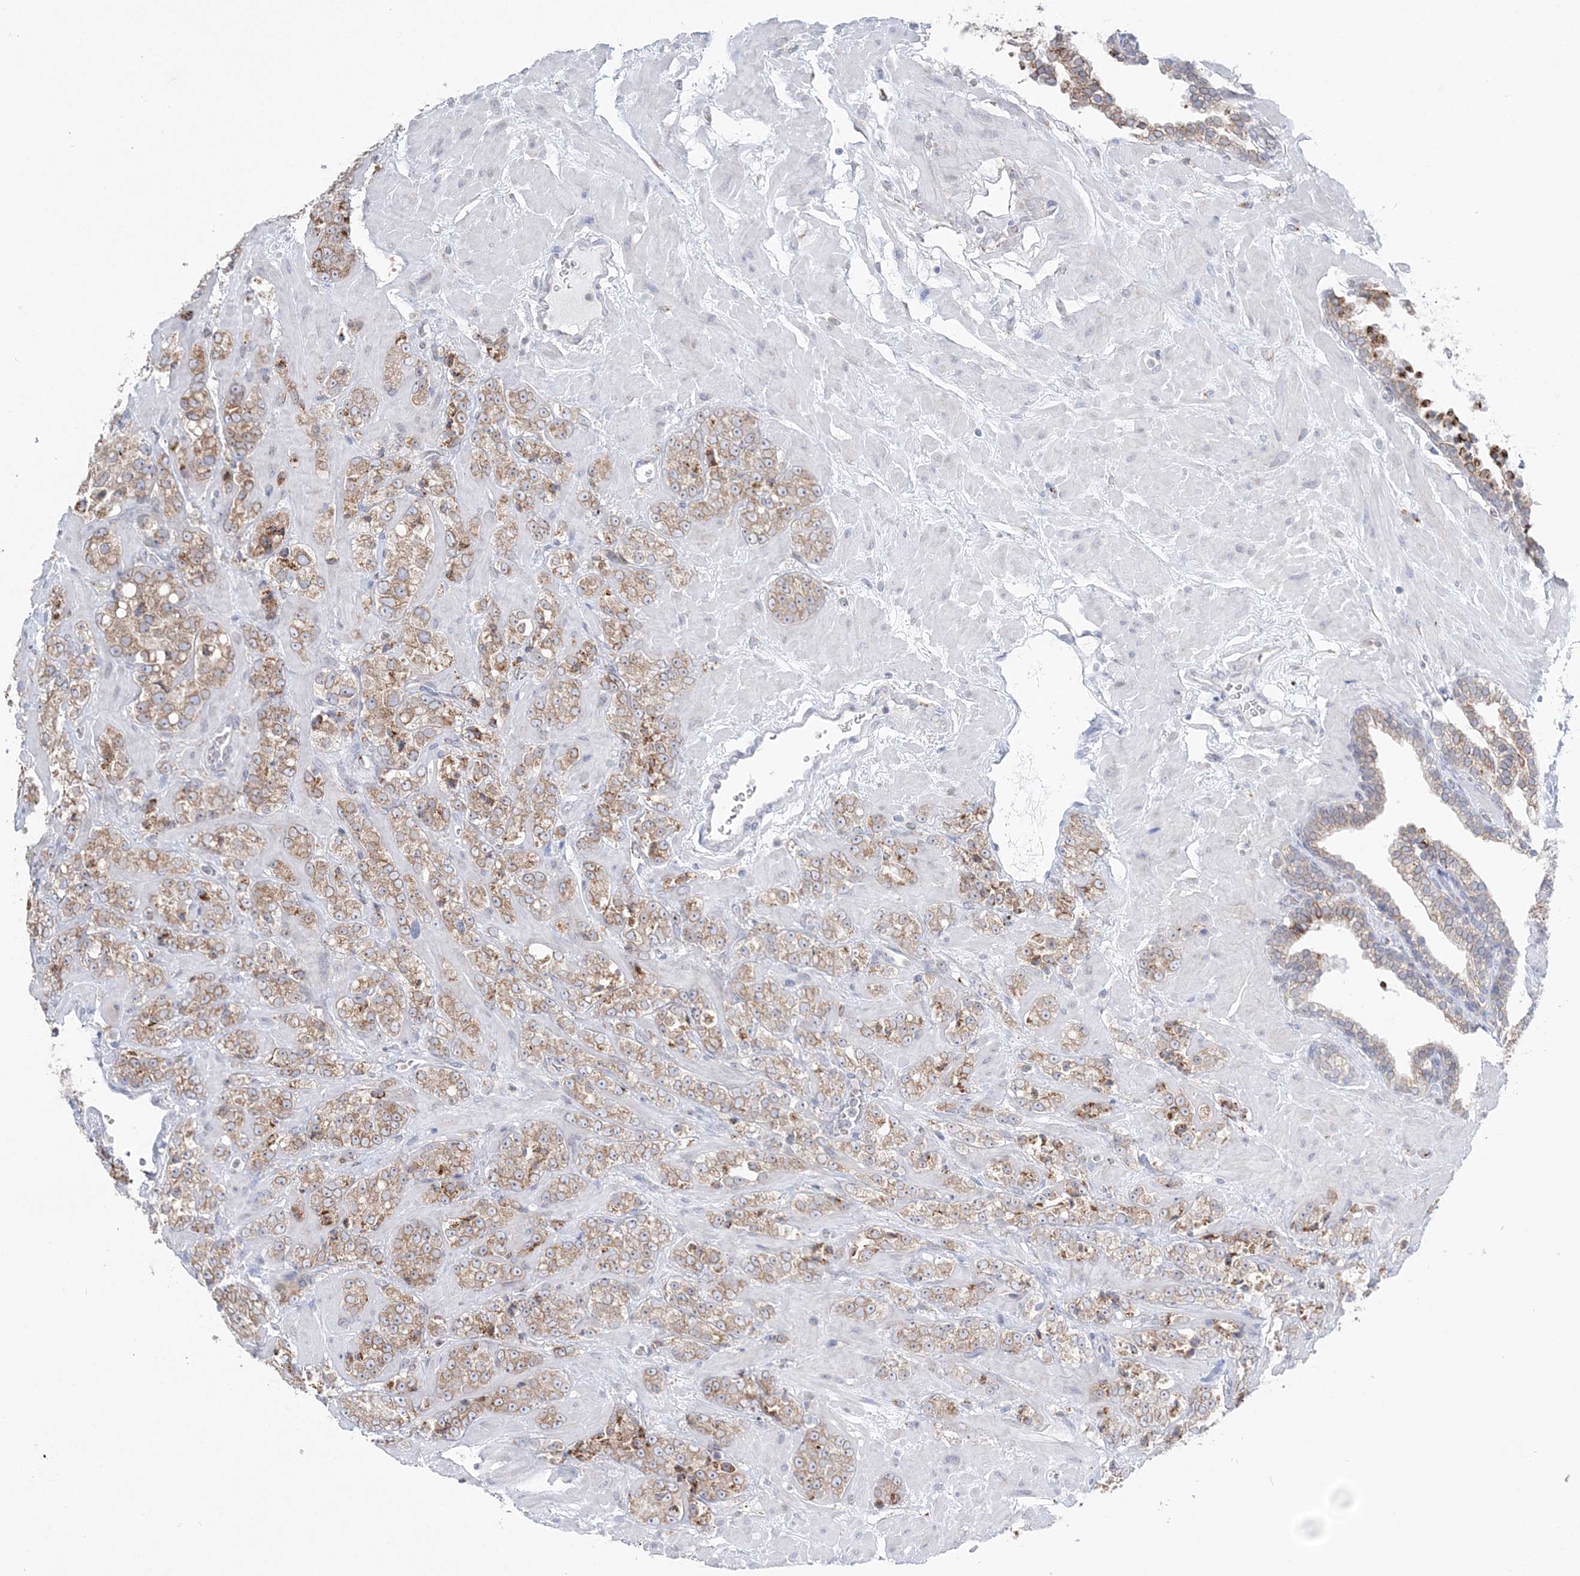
{"staining": {"intensity": "moderate", "quantity": ">75%", "location": "cytoplasmic/membranous"}, "tissue": "prostate cancer", "cell_type": "Tumor cells", "image_type": "cancer", "snomed": [{"axis": "morphology", "description": "Adenocarcinoma, High grade"}, {"axis": "topography", "description": "Prostate"}], "caption": "A high-resolution micrograph shows immunohistochemistry (IHC) staining of high-grade adenocarcinoma (prostate), which exhibits moderate cytoplasmic/membranous positivity in about >75% of tumor cells.", "gene": "TMED10", "patient": {"sex": "male", "age": 64}}